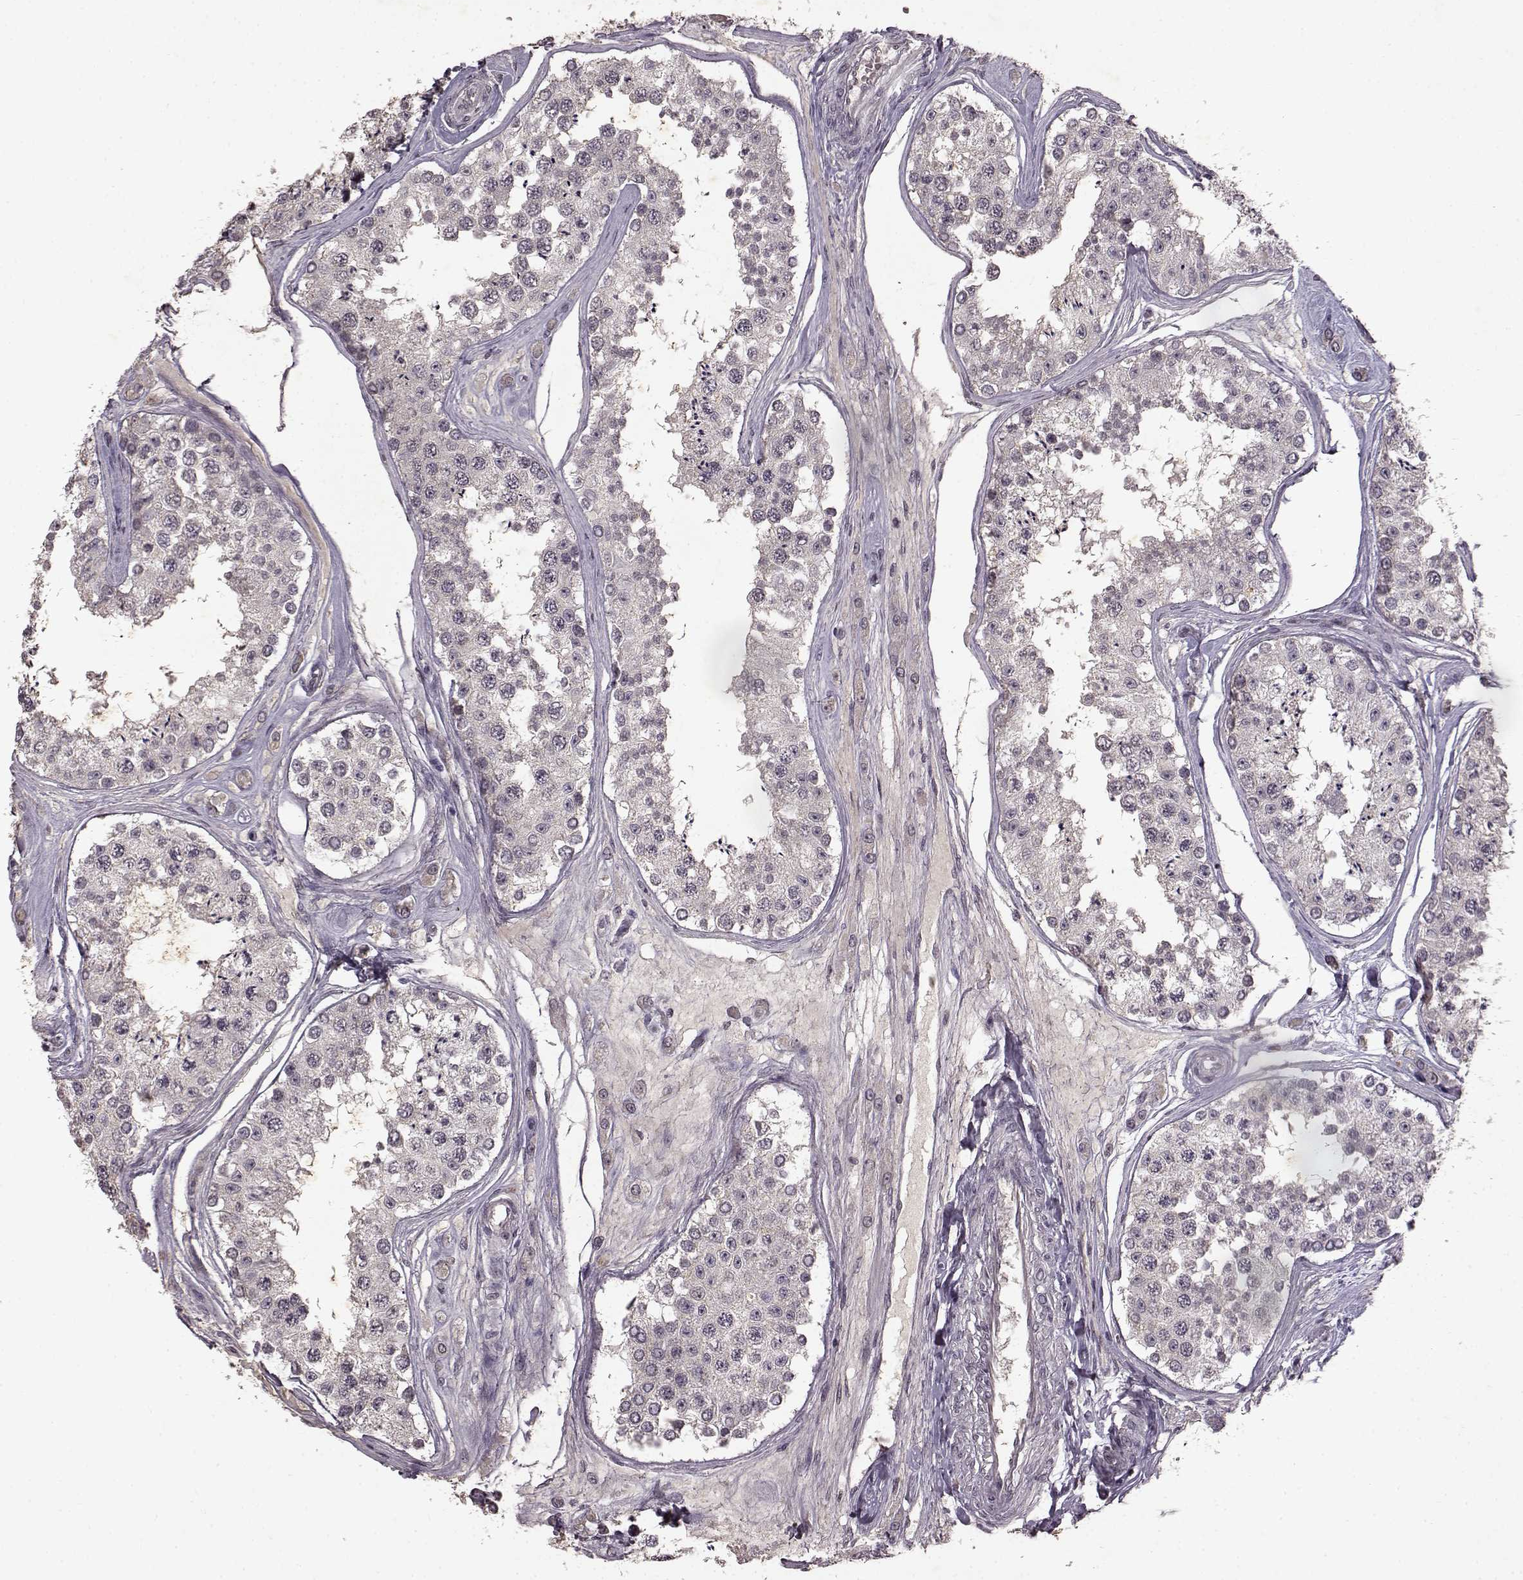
{"staining": {"intensity": "weak", "quantity": "<25%", "location": "cytoplasmic/membranous"}, "tissue": "testis", "cell_type": "Cells in seminiferous ducts", "image_type": "normal", "snomed": [{"axis": "morphology", "description": "Normal tissue, NOS"}, {"axis": "topography", "description": "Testis"}], "caption": "High magnification brightfield microscopy of normal testis stained with DAB (brown) and counterstained with hematoxylin (blue): cells in seminiferous ducts show no significant positivity. (DAB immunohistochemistry visualized using brightfield microscopy, high magnification).", "gene": "LHB", "patient": {"sex": "male", "age": 25}}